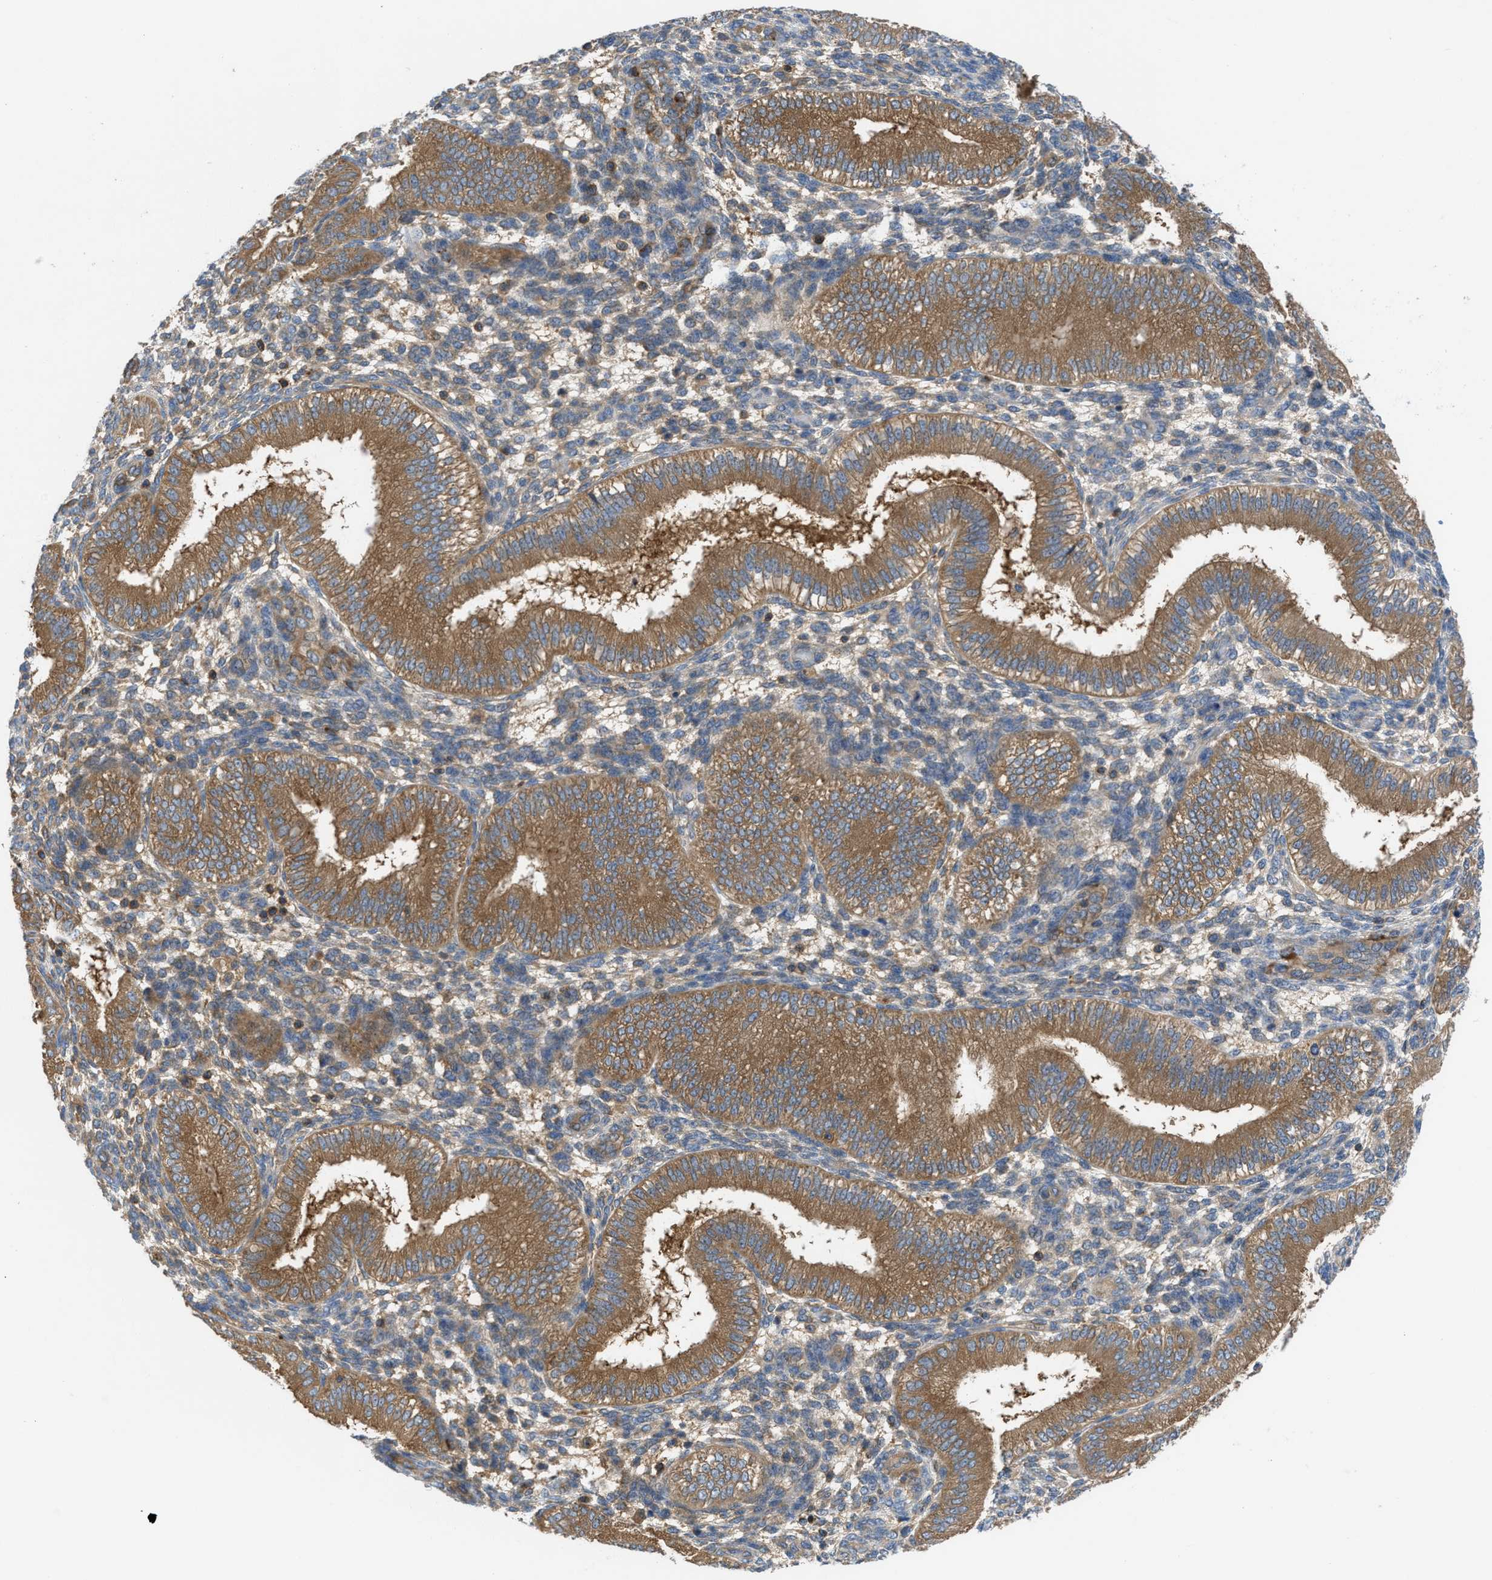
{"staining": {"intensity": "moderate", "quantity": ">75%", "location": "cytoplasmic/membranous"}, "tissue": "endometrium", "cell_type": "Cells in endometrial stroma", "image_type": "normal", "snomed": [{"axis": "morphology", "description": "Normal tissue, NOS"}, {"axis": "topography", "description": "Endometrium"}], "caption": "The photomicrograph reveals immunohistochemical staining of unremarkable endometrium. There is moderate cytoplasmic/membranous staining is seen in approximately >75% of cells in endometrial stroma. (Brightfield microscopy of DAB IHC at high magnification).", "gene": "CHKB", "patient": {"sex": "female", "age": 39}}